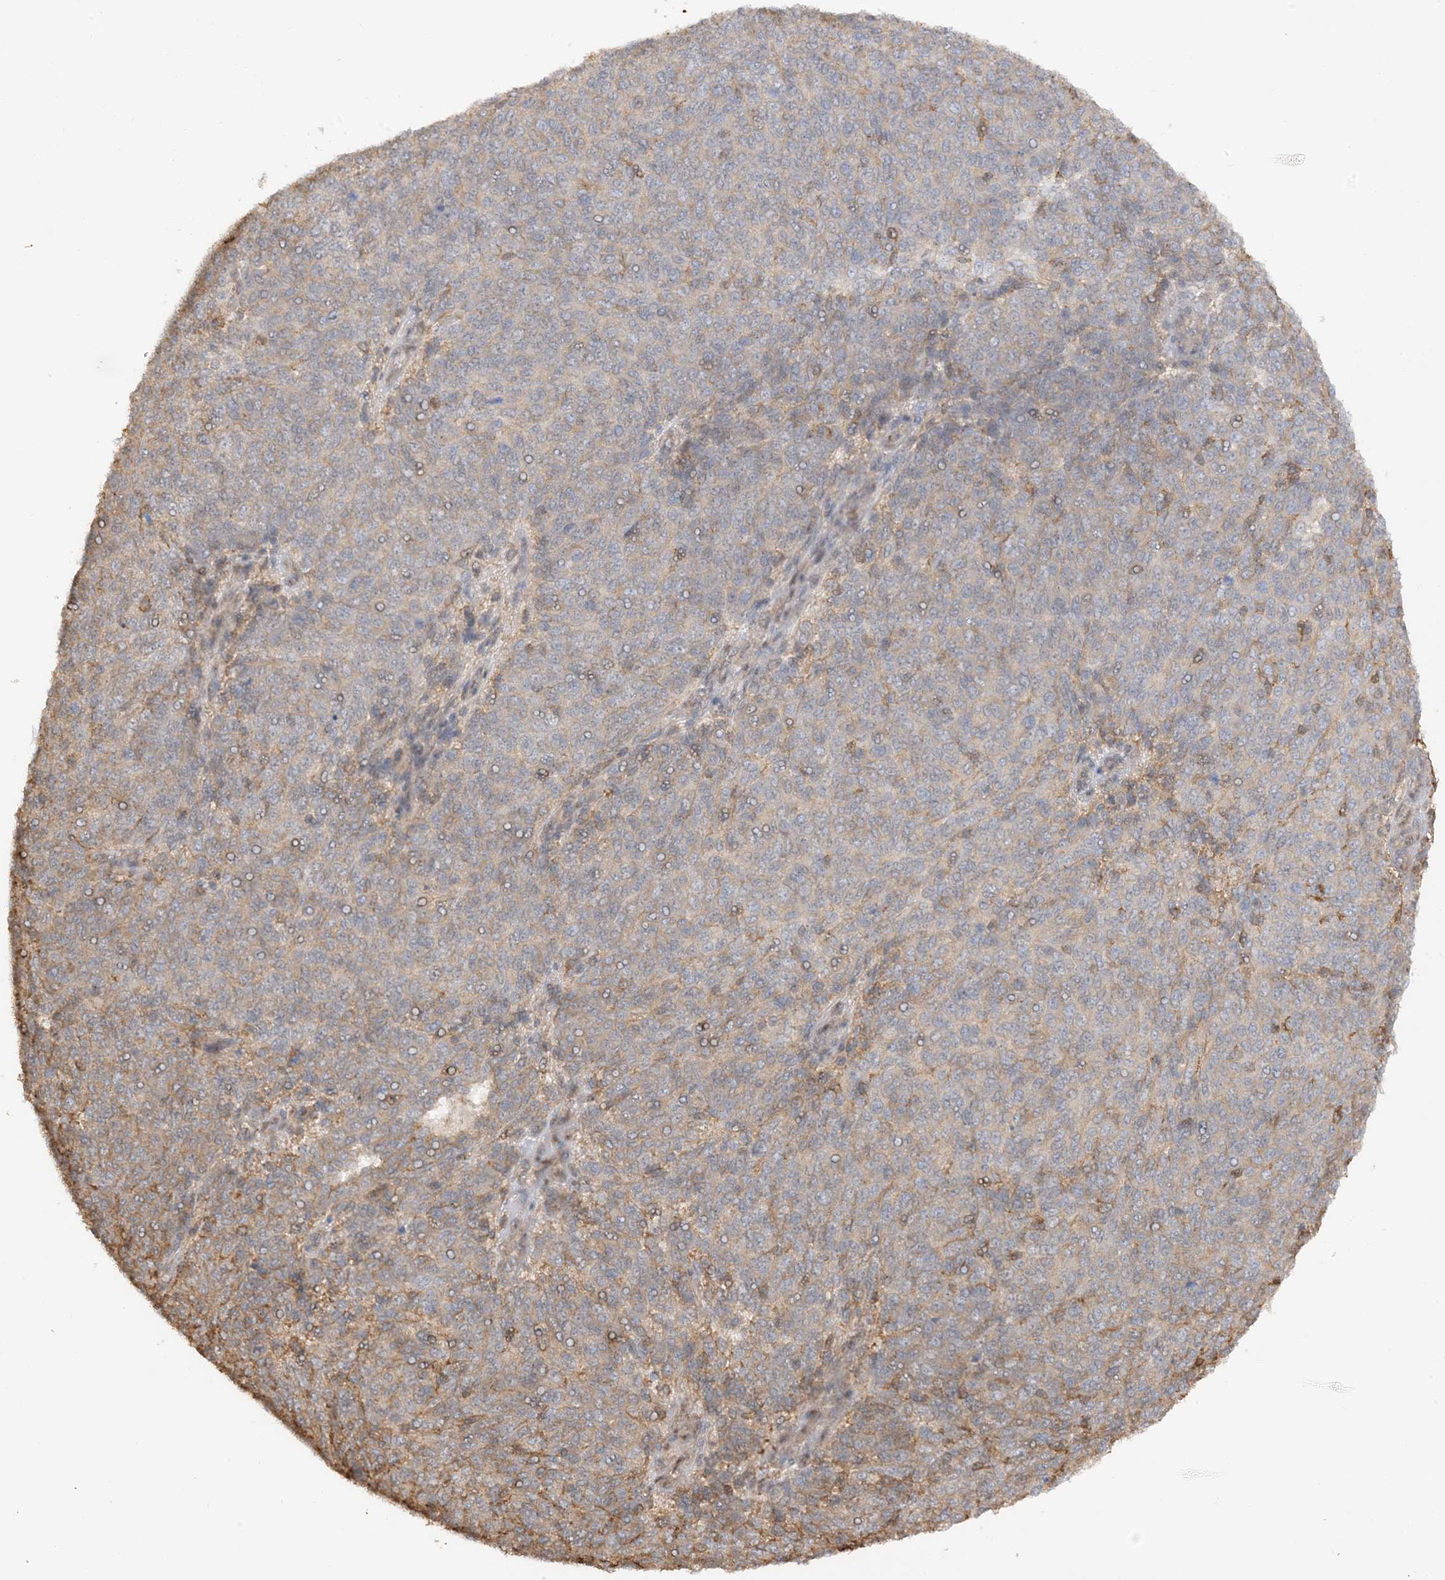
{"staining": {"intensity": "moderate", "quantity": "25%-75%", "location": "cytoplasmic/membranous"}, "tissue": "melanoma", "cell_type": "Tumor cells", "image_type": "cancer", "snomed": [{"axis": "morphology", "description": "Malignant melanoma, NOS"}, {"axis": "topography", "description": "Skin"}], "caption": "This photomicrograph displays IHC staining of human malignant melanoma, with medium moderate cytoplasmic/membranous staining in about 25%-75% of tumor cells.", "gene": "PHACTR2", "patient": {"sex": "male", "age": 73}}